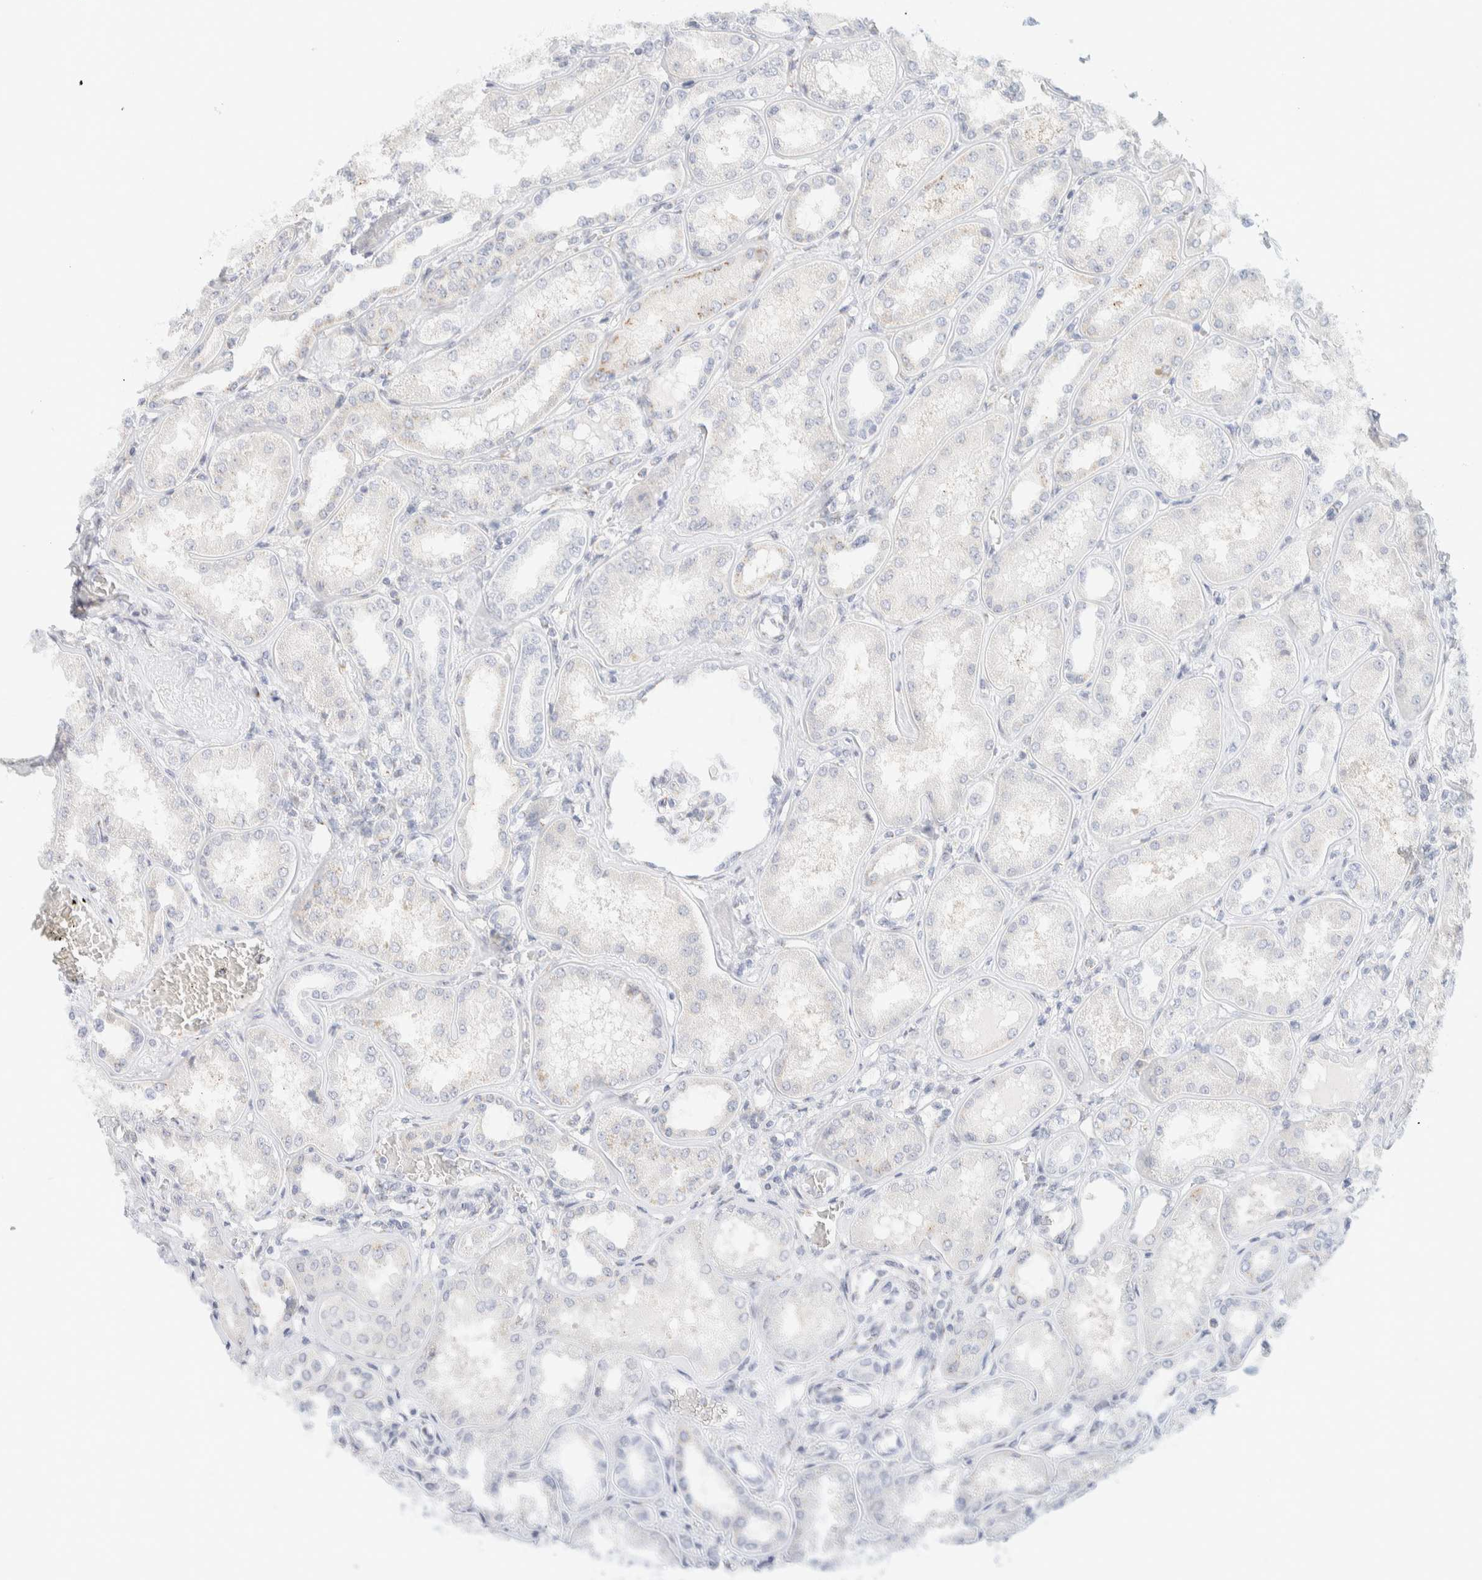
{"staining": {"intensity": "negative", "quantity": "none", "location": "none"}, "tissue": "kidney", "cell_type": "Cells in glomeruli", "image_type": "normal", "snomed": [{"axis": "morphology", "description": "Normal tissue, NOS"}, {"axis": "topography", "description": "Kidney"}], "caption": "A photomicrograph of human kidney is negative for staining in cells in glomeruli.", "gene": "SPNS3", "patient": {"sex": "female", "age": 56}}